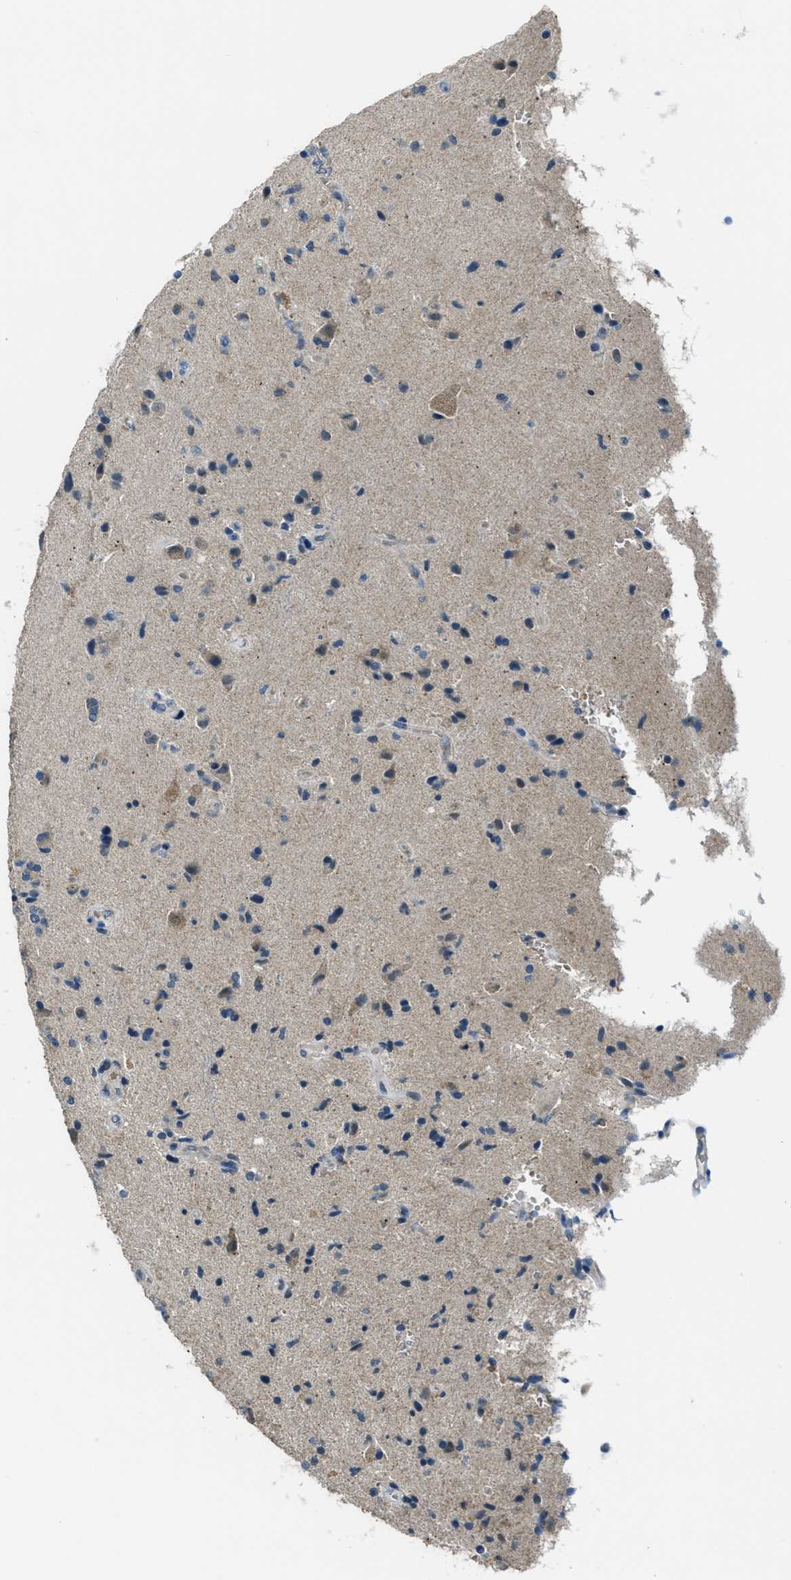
{"staining": {"intensity": "weak", "quantity": "<25%", "location": "cytoplasmic/membranous"}, "tissue": "glioma", "cell_type": "Tumor cells", "image_type": "cancer", "snomed": [{"axis": "morphology", "description": "Glioma, malignant, High grade"}, {"axis": "topography", "description": "Brain"}], "caption": "Immunohistochemical staining of malignant high-grade glioma shows no significant expression in tumor cells.", "gene": "CDON", "patient": {"sex": "male", "age": 72}}